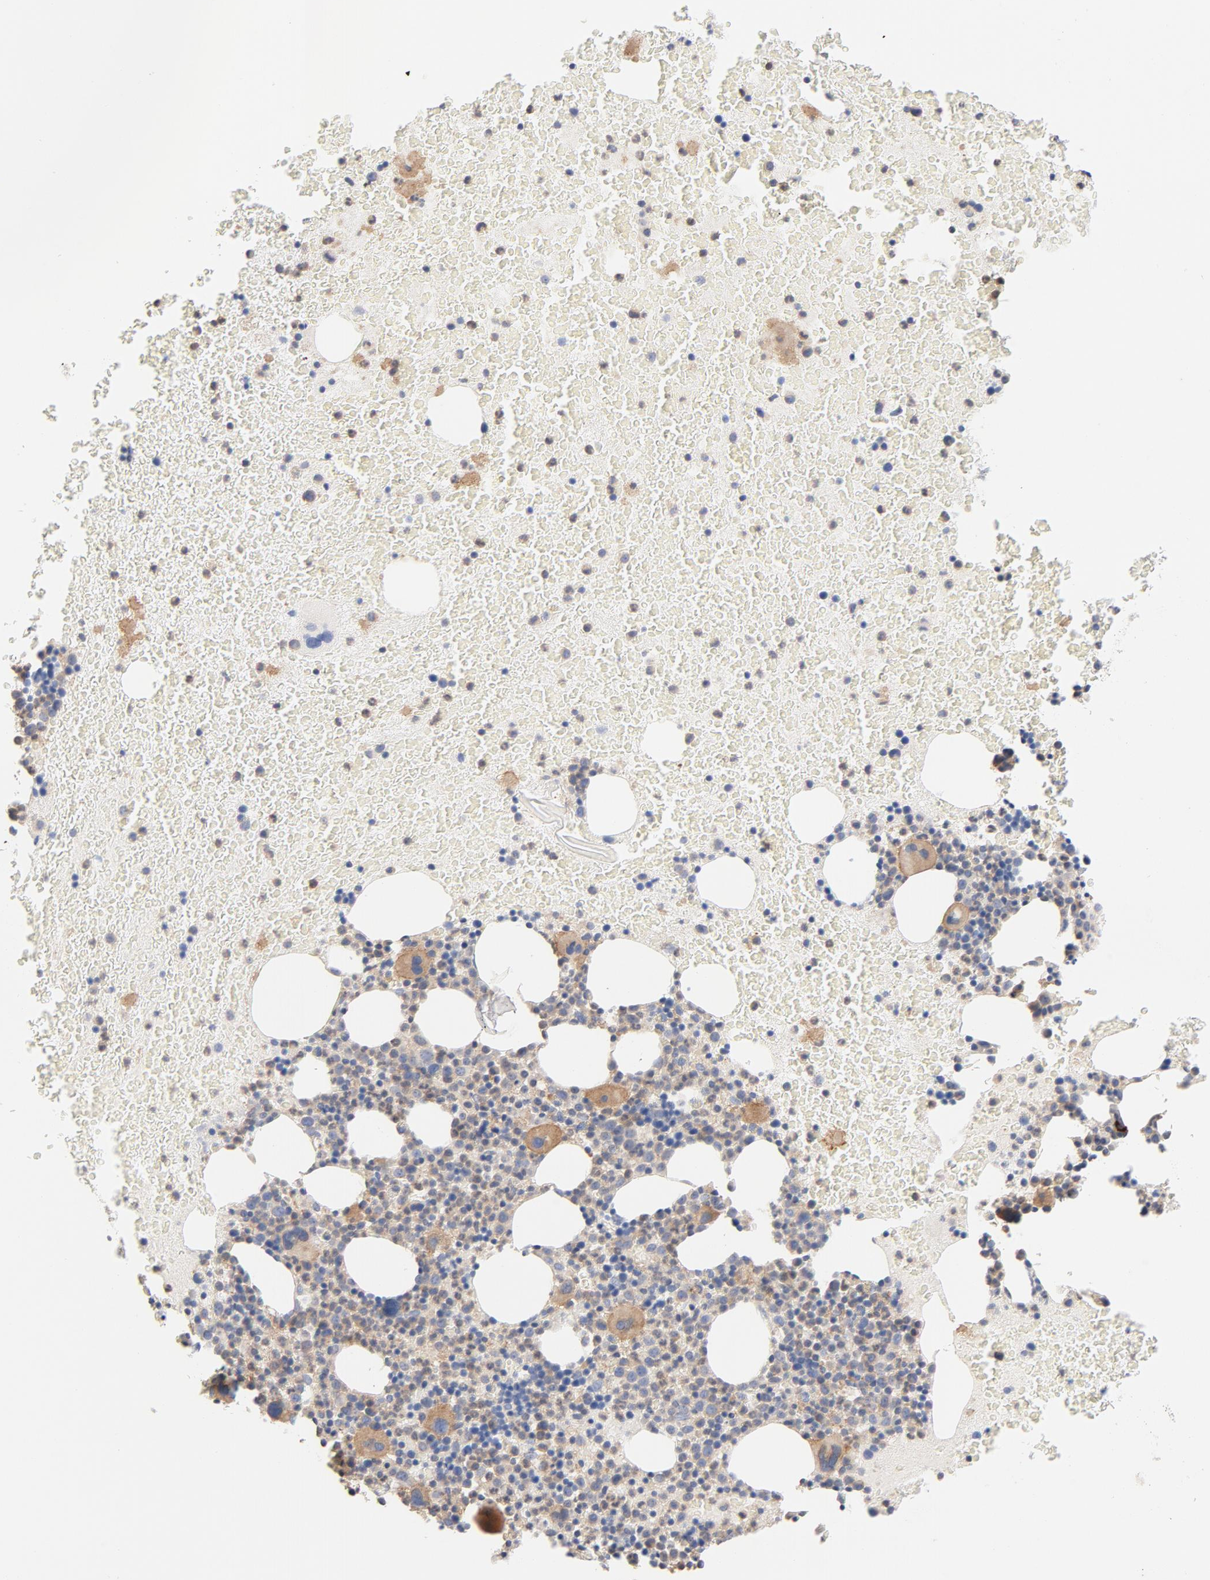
{"staining": {"intensity": "moderate", "quantity": "25%-75%", "location": "cytoplasmic/membranous"}, "tissue": "bone marrow", "cell_type": "Hematopoietic cells", "image_type": "normal", "snomed": [{"axis": "morphology", "description": "Normal tissue, NOS"}, {"axis": "topography", "description": "Bone marrow"}], "caption": "Bone marrow stained with a brown dye demonstrates moderate cytoplasmic/membranous positive positivity in about 25%-75% of hematopoietic cells.", "gene": "STRN3", "patient": {"sex": "female", "age": 71}}